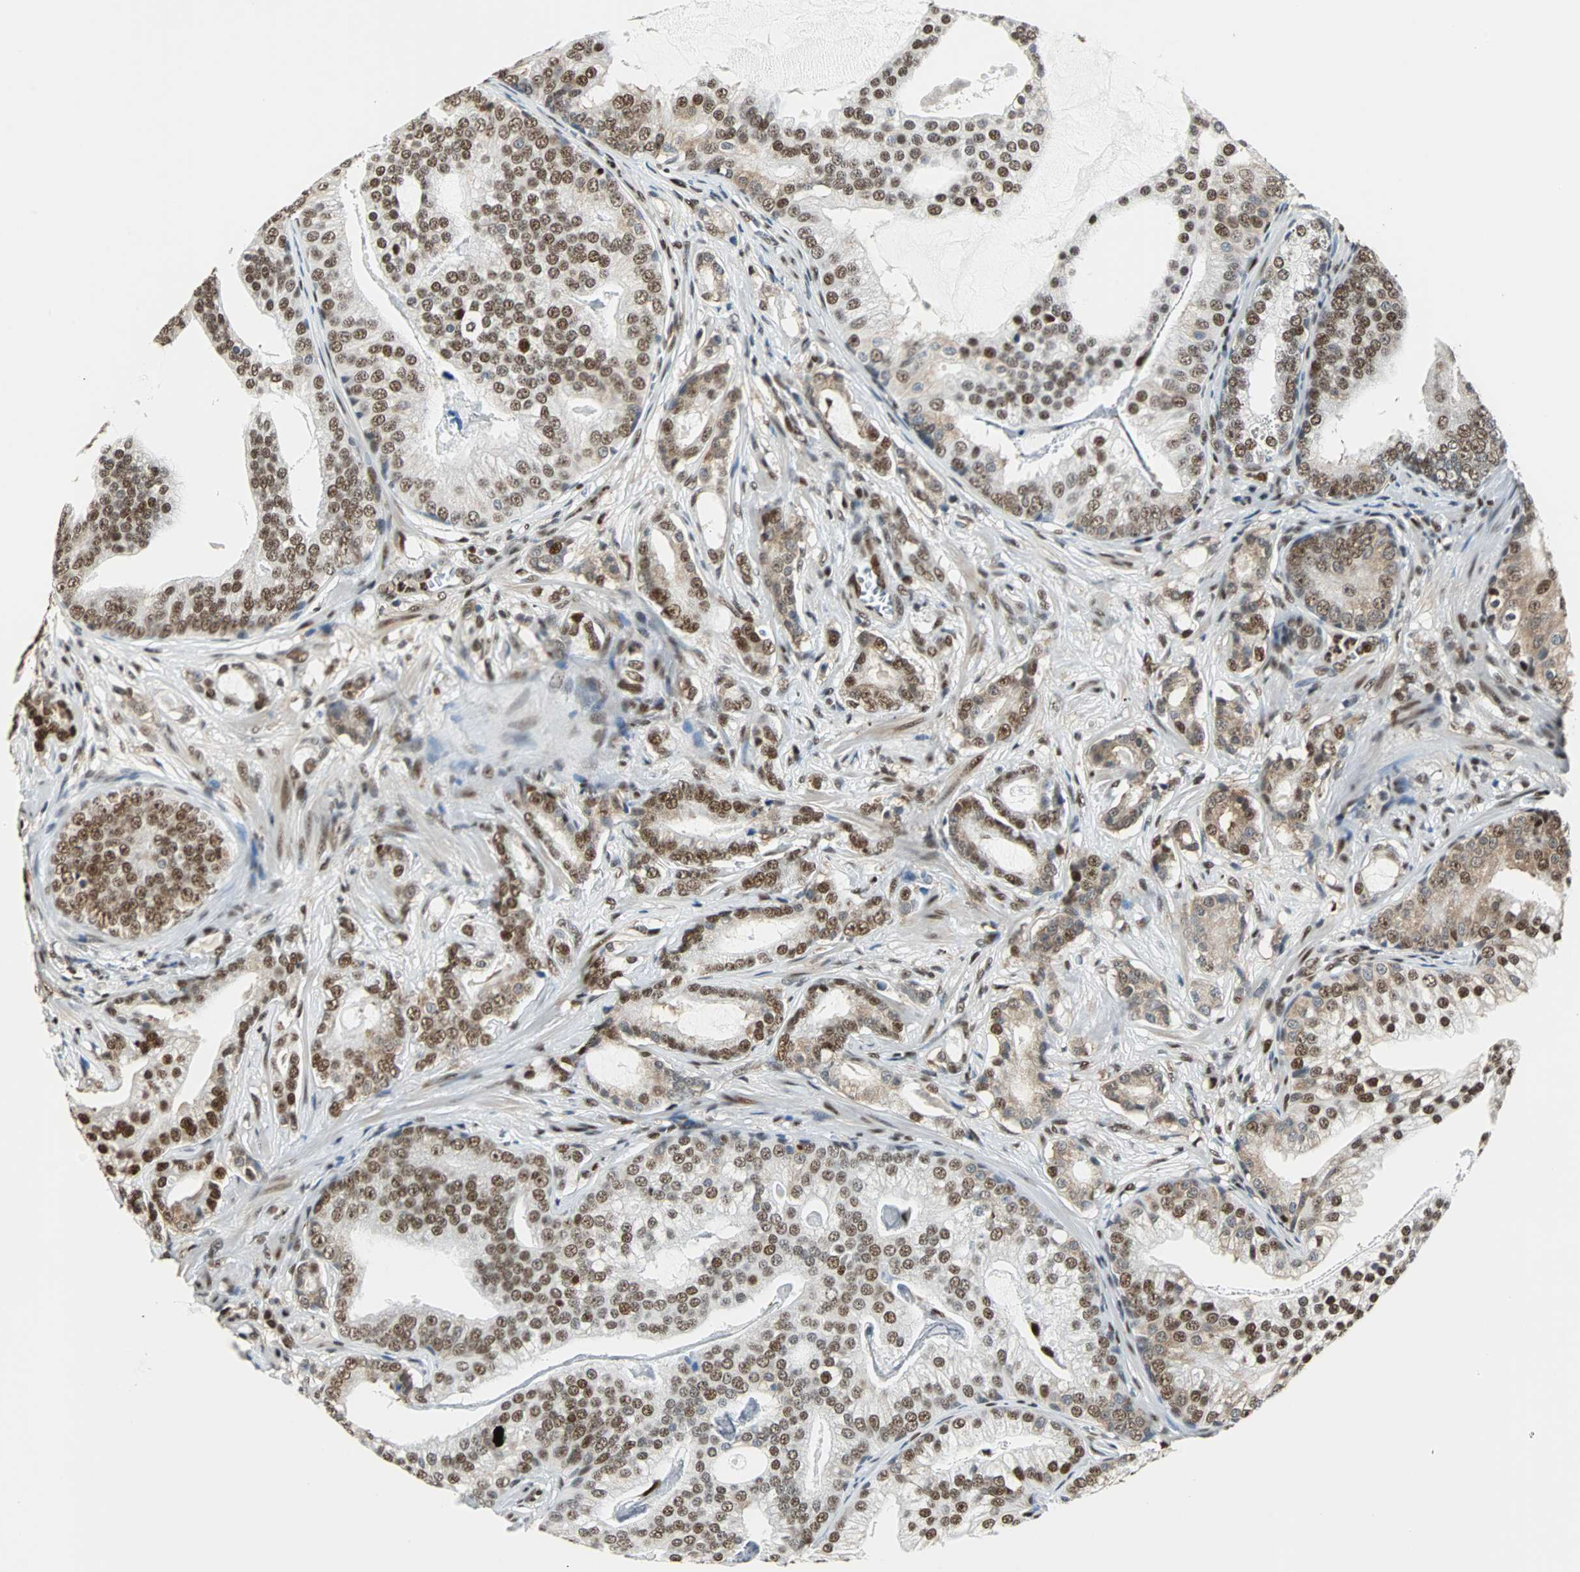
{"staining": {"intensity": "moderate", "quantity": ">75%", "location": "nuclear"}, "tissue": "prostate cancer", "cell_type": "Tumor cells", "image_type": "cancer", "snomed": [{"axis": "morphology", "description": "Adenocarcinoma, Low grade"}, {"axis": "topography", "description": "Prostate"}], "caption": "Immunohistochemistry (IHC) micrograph of prostate adenocarcinoma (low-grade) stained for a protein (brown), which displays medium levels of moderate nuclear staining in about >75% of tumor cells.", "gene": "XRCC4", "patient": {"sex": "male", "age": 58}}